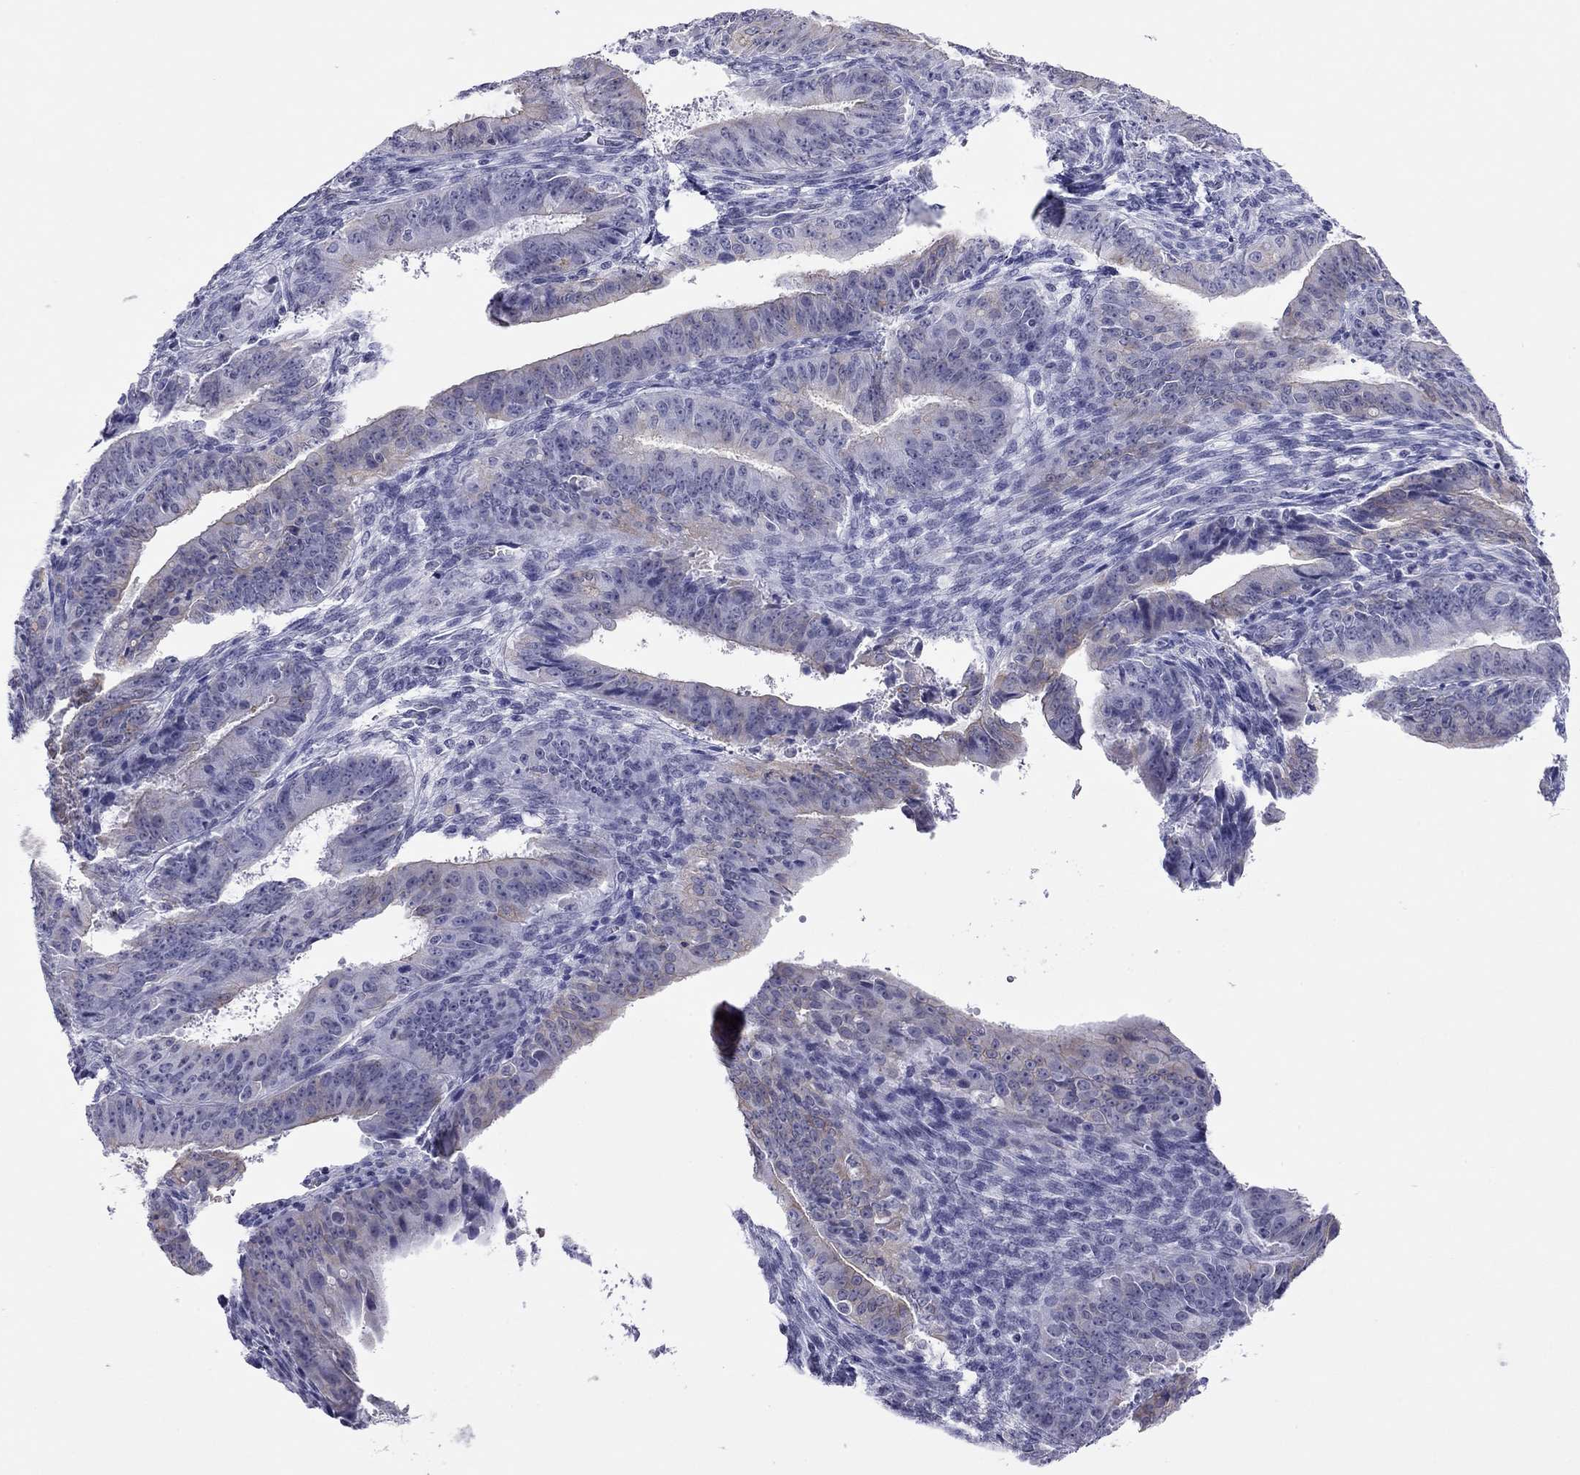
{"staining": {"intensity": "weak", "quantity": "<25%", "location": "cytoplasmic/membranous"}, "tissue": "ovarian cancer", "cell_type": "Tumor cells", "image_type": "cancer", "snomed": [{"axis": "morphology", "description": "Carcinoma, endometroid"}, {"axis": "topography", "description": "Ovary"}], "caption": "IHC micrograph of neoplastic tissue: endometroid carcinoma (ovarian) stained with DAB reveals no significant protein expression in tumor cells. (Stains: DAB immunohistochemistry (IHC) with hematoxylin counter stain, Microscopy: brightfield microscopy at high magnification).", "gene": "MYMX", "patient": {"sex": "female", "age": 42}}